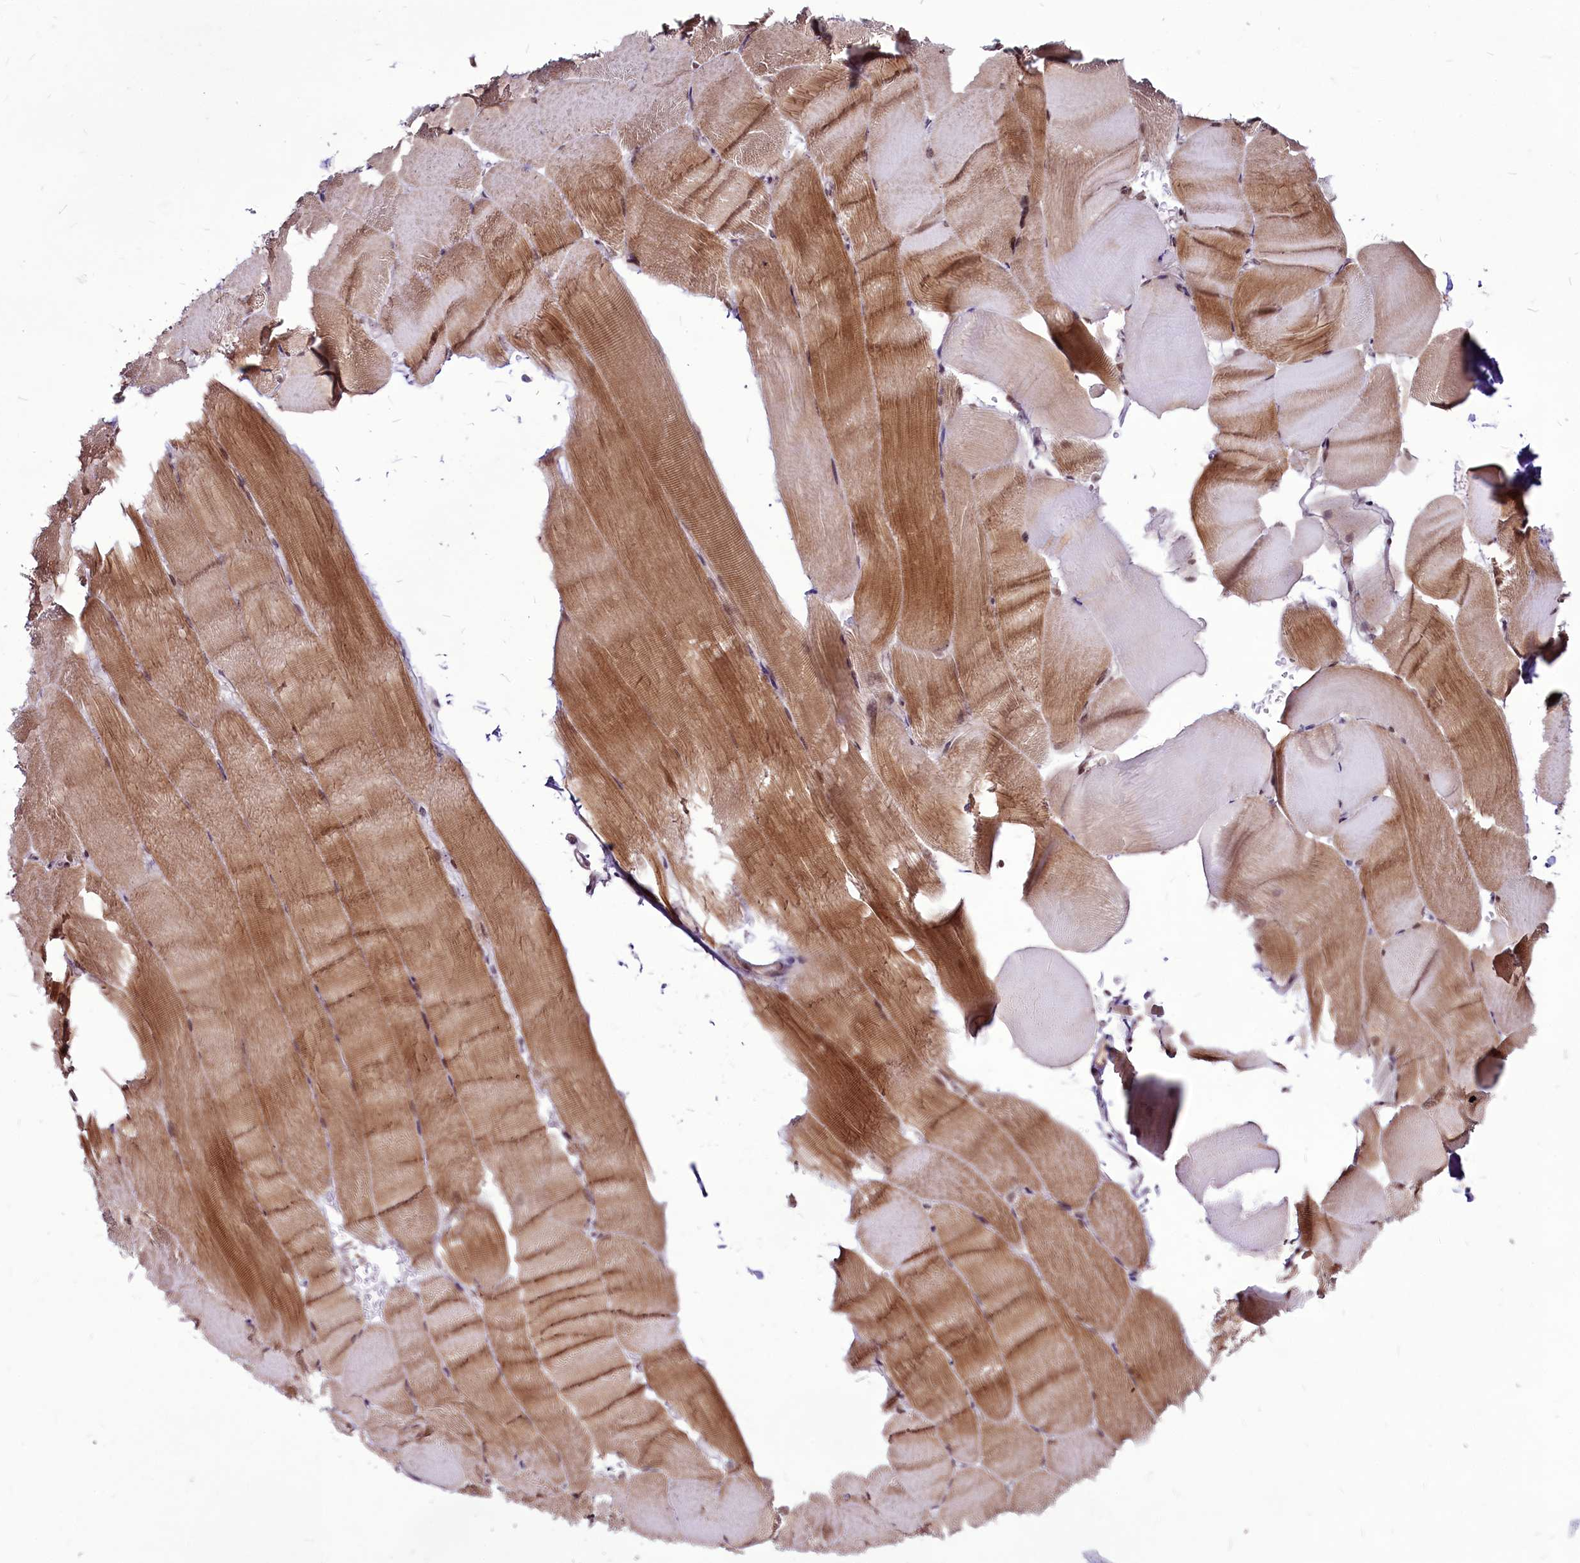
{"staining": {"intensity": "moderate", "quantity": "25%-75%", "location": "cytoplasmic/membranous,nuclear"}, "tissue": "skeletal muscle", "cell_type": "Myocytes", "image_type": "normal", "snomed": [{"axis": "morphology", "description": "Normal tissue, NOS"}, {"axis": "topography", "description": "Skeletal muscle"}, {"axis": "topography", "description": "Parathyroid gland"}], "caption": "The photomicrograph reveals a brown stain indicating the presence of a protein in the cytoplasmic/membranous,nuclear of myocytes in skeletal muscle. (DAB IHC, brown staining for protein, blue staining for nuclei).", "gene": "RSBN1", "patient": {"sex": "female", "age": 37}}